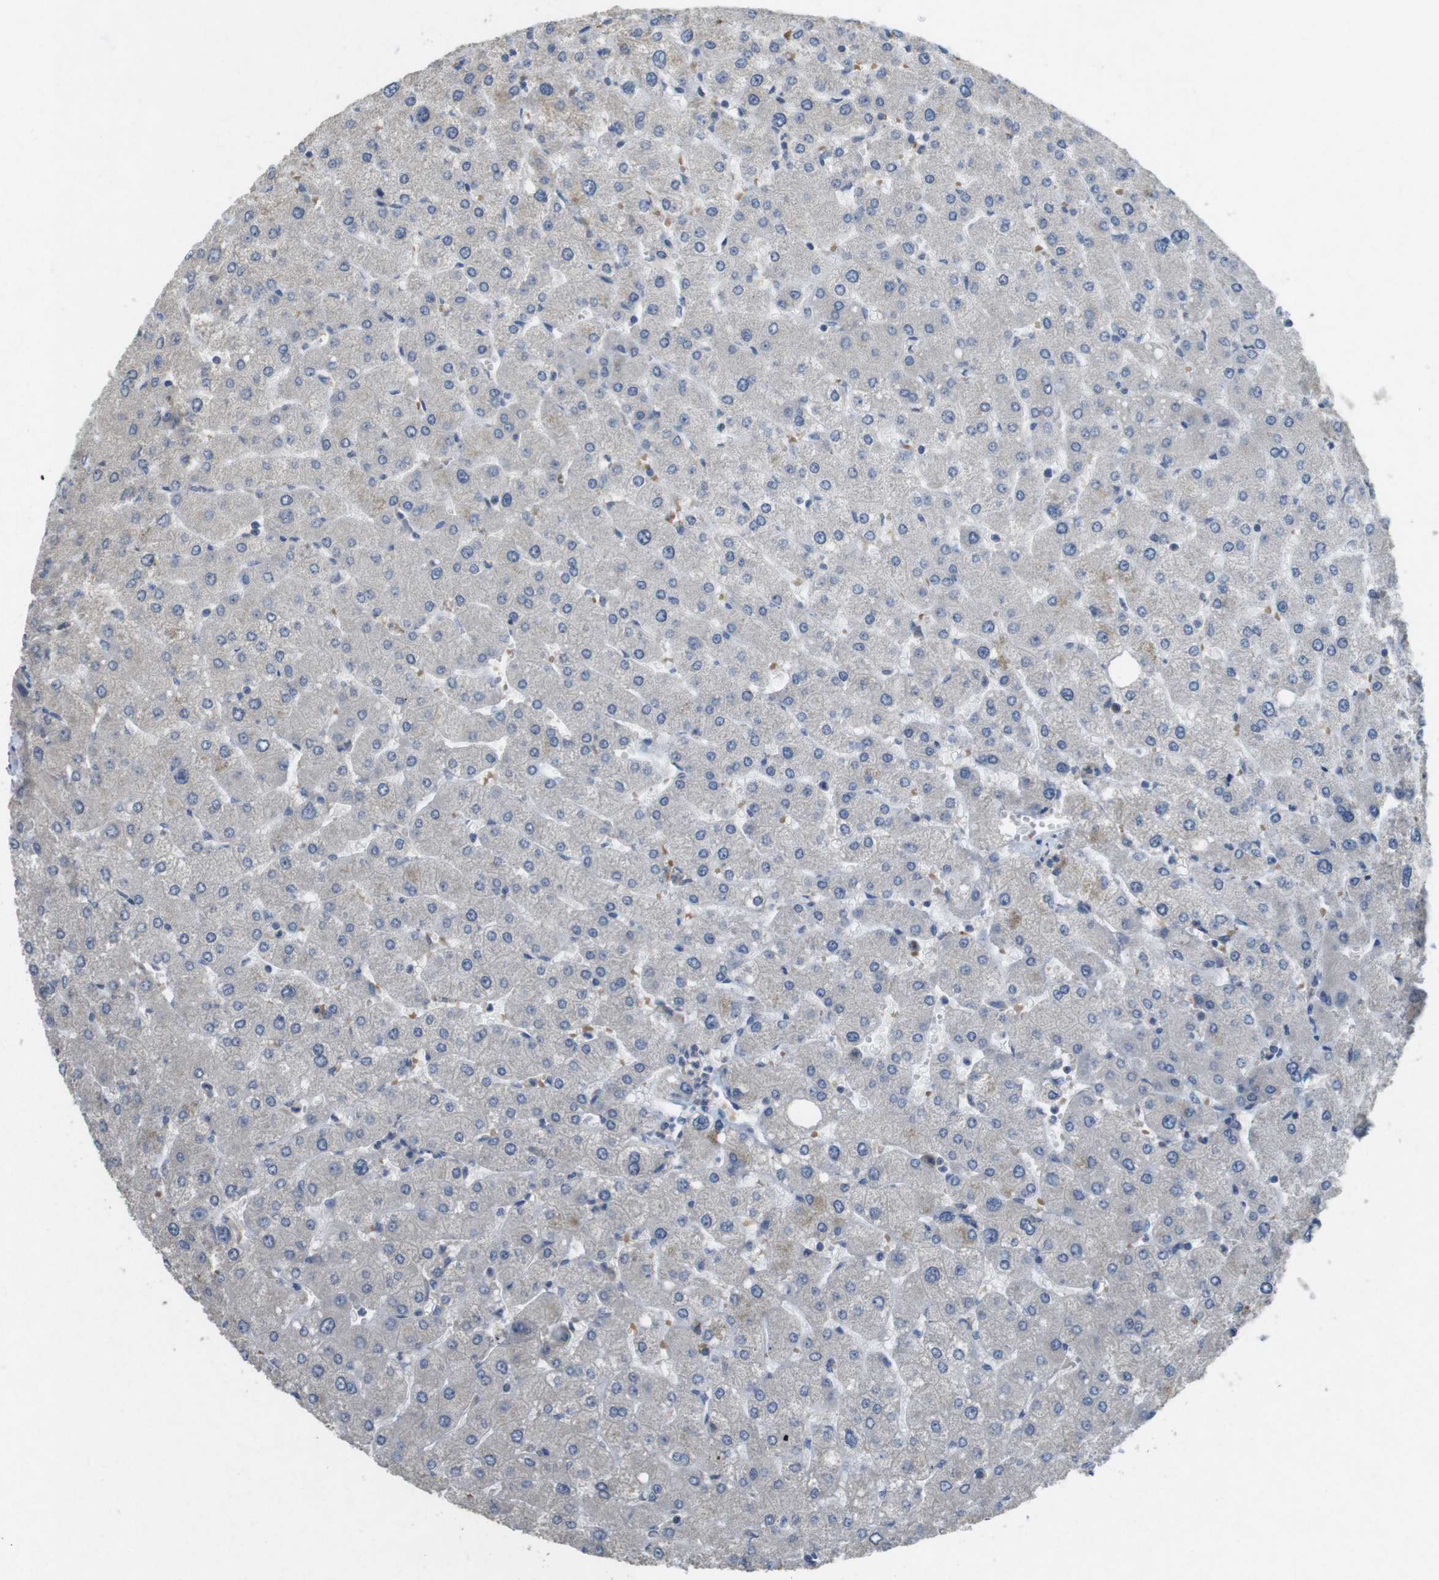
{"staining": {"intensity": "negative", "quantity": "none", "location": "none"}, "tissue": "liver", "cell_type": "Cholangiocytes", "image_type": "normal", "snomed": [{"axis": "morphology", "description": "Normal tissue, NOS"}, {"axis": "topography", "description": "Liver"}], "caption": "IHC histopathology image of normal liver: human liver stained with DAB reveals no significant protein positivity in cholangiocytes.", "gene": "SUGT1", "patient": {"sex": "male", "age": 55}}